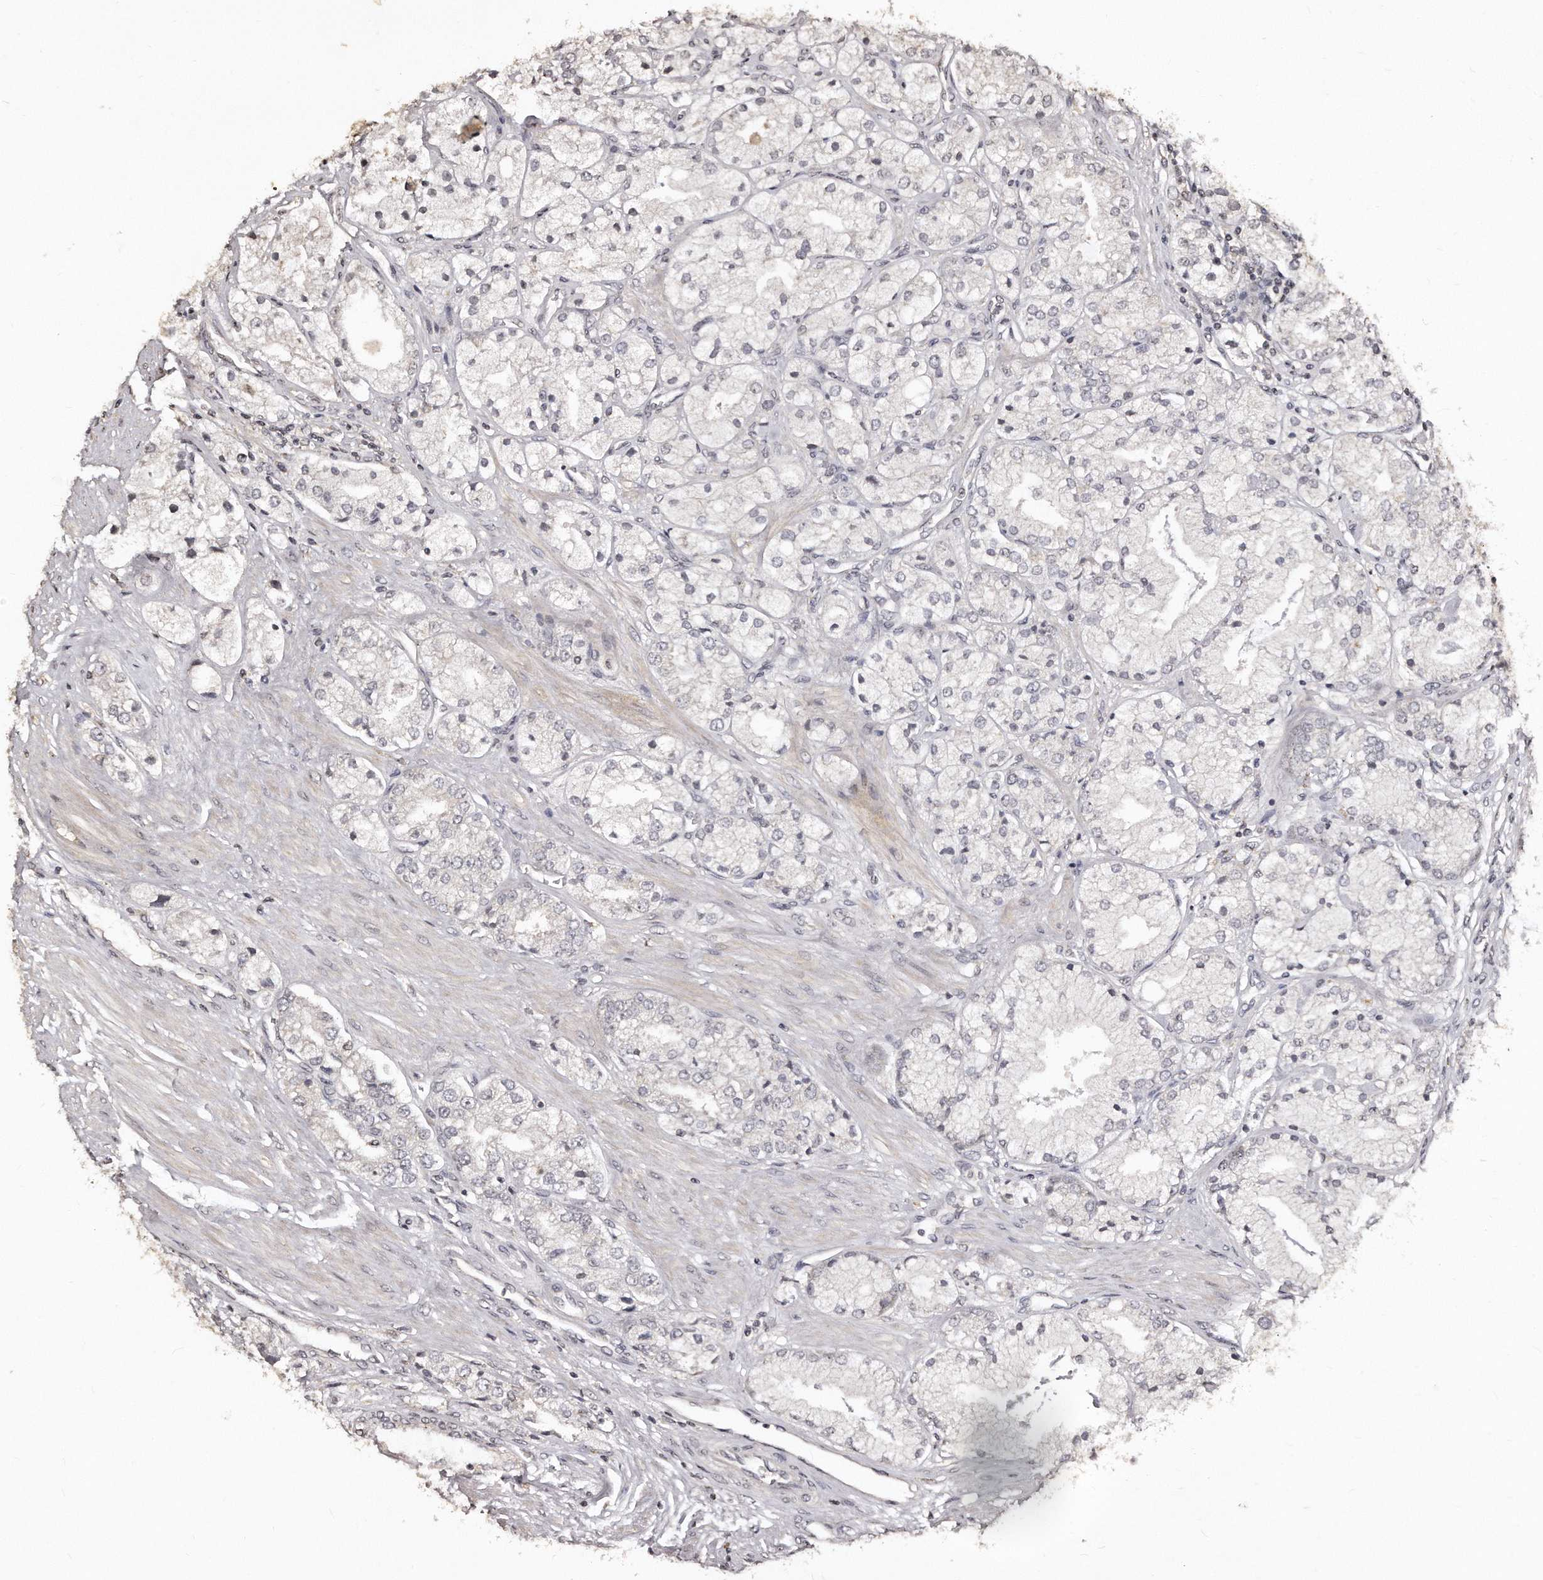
{"staining": {"intensity": "negative", "quantity": "none", "location": "none"}, "tissue": "prostate cancer", "cell_type": "Tumor cells", "image_type": "cancer", "snomed": [{"axis": "morphology", "description": "Adenocarcinoma, High grade"}, {"axis": "topography", "description": "Prostate"}], "caption": "DAB (3,3'-diaminobenzidine) immunohistochemical staining of human prostate cancer demonstrates no significant staining in tumor cells. (DAB (3,3'-diaminobenzidine) immunohistochemistry (IHC), high magnification).", "gene": "TSHR", "patient": {"sex": "male", "age": 50}}